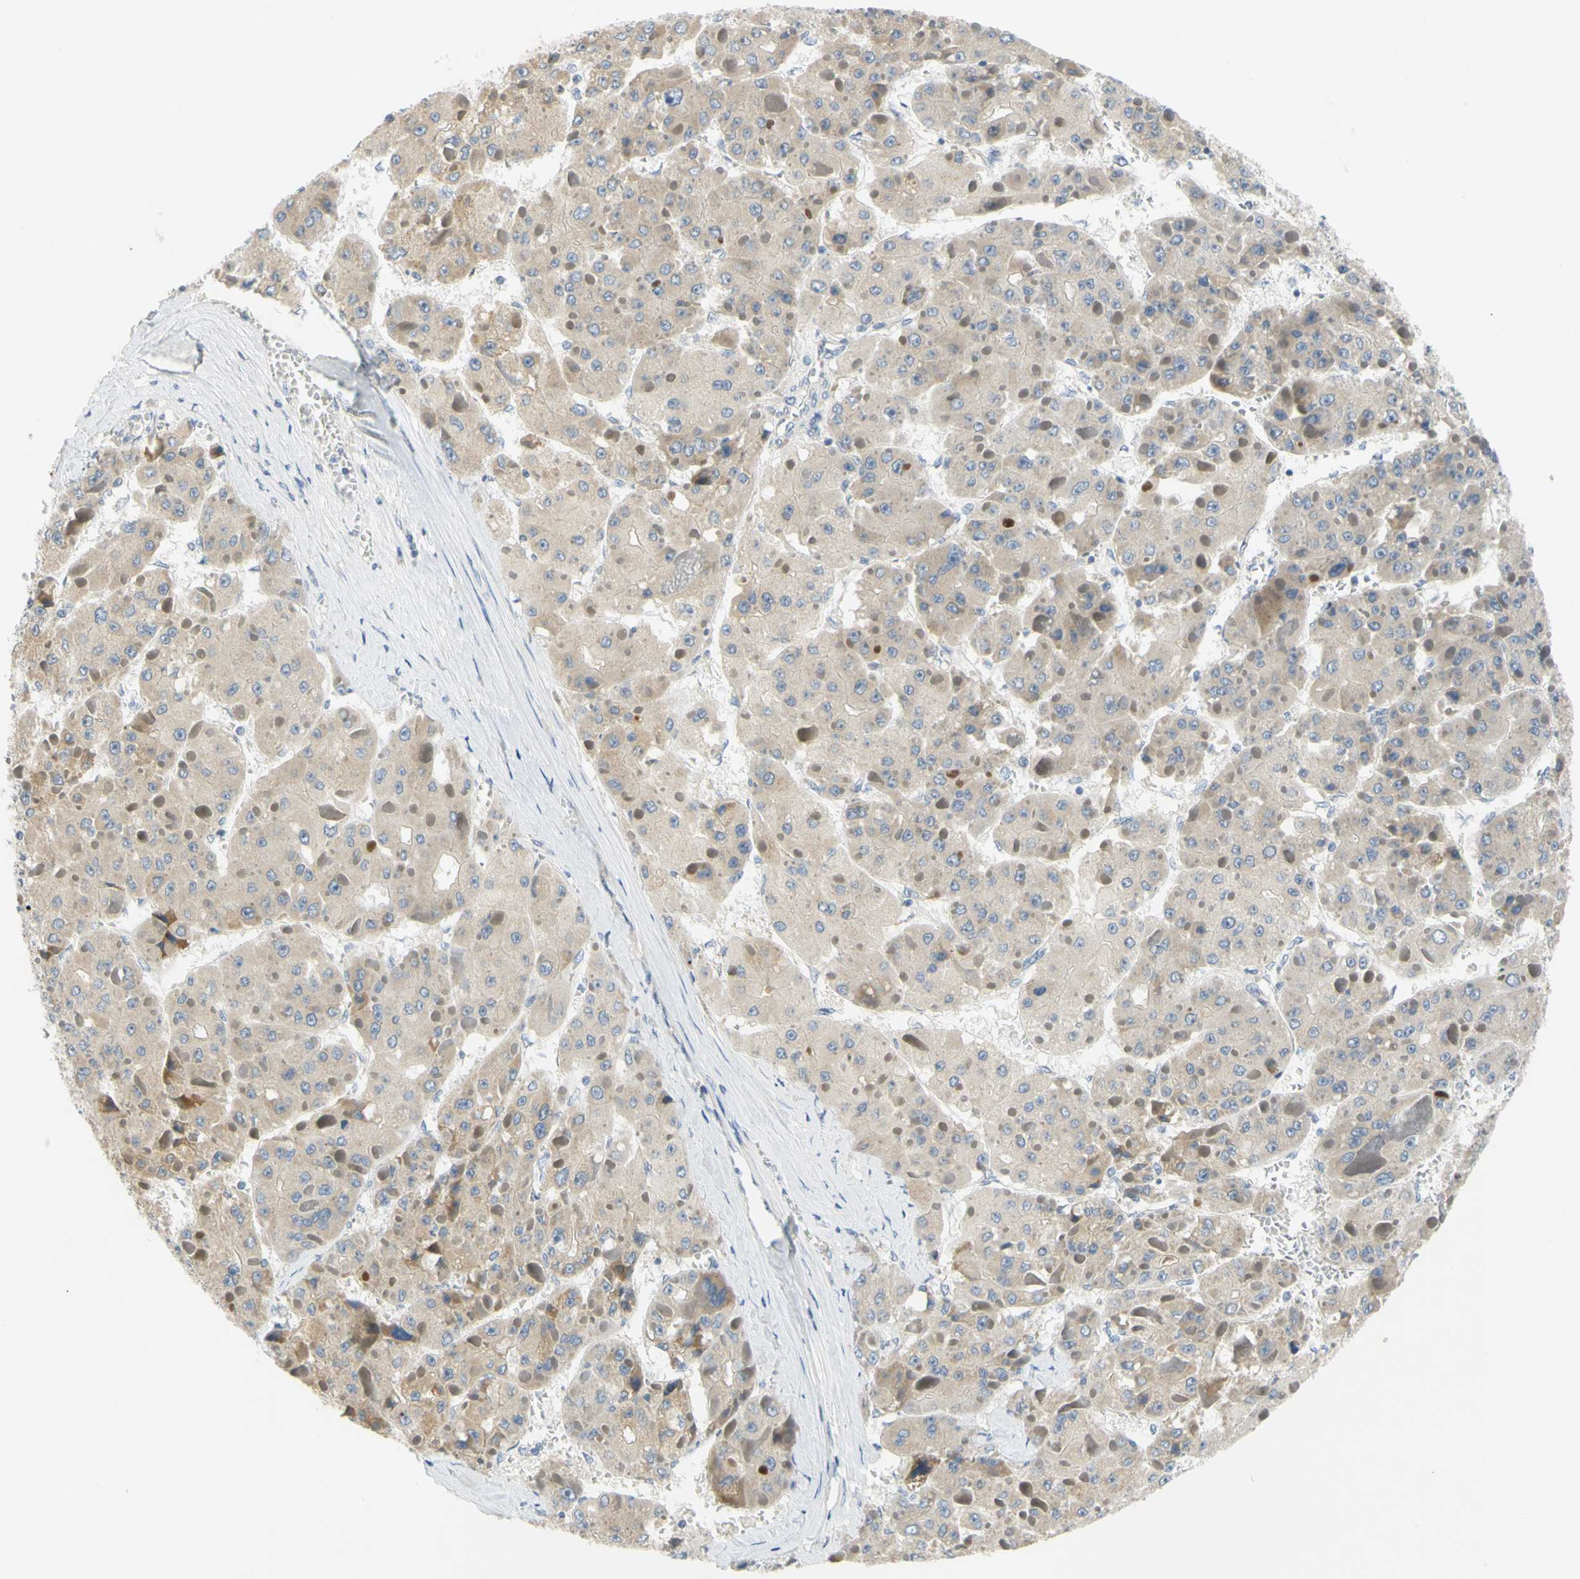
{"staining": {"intensity": "weak", "quantity": ">75%", "location": "cytoplasmic/membranous"}, "tissue": "liver cancer", "cell_type": "Tumor cells", "image_type": "cancer", "snomed": [{"axis": "morphology", "description": "Carcinoma, Hepatocellular, NOS"}, {"axis": "topography", "description": "Liver"}], "caption": "Brown immunohistochemical staining in human liver cancer (hepatocellular carcinoma) demonstrates weak cytoplasmic/membranous staining in approximately >75% of tumor cells.", "gene": "CCNB2", "patient": {"sex": "female", "age": 73}}